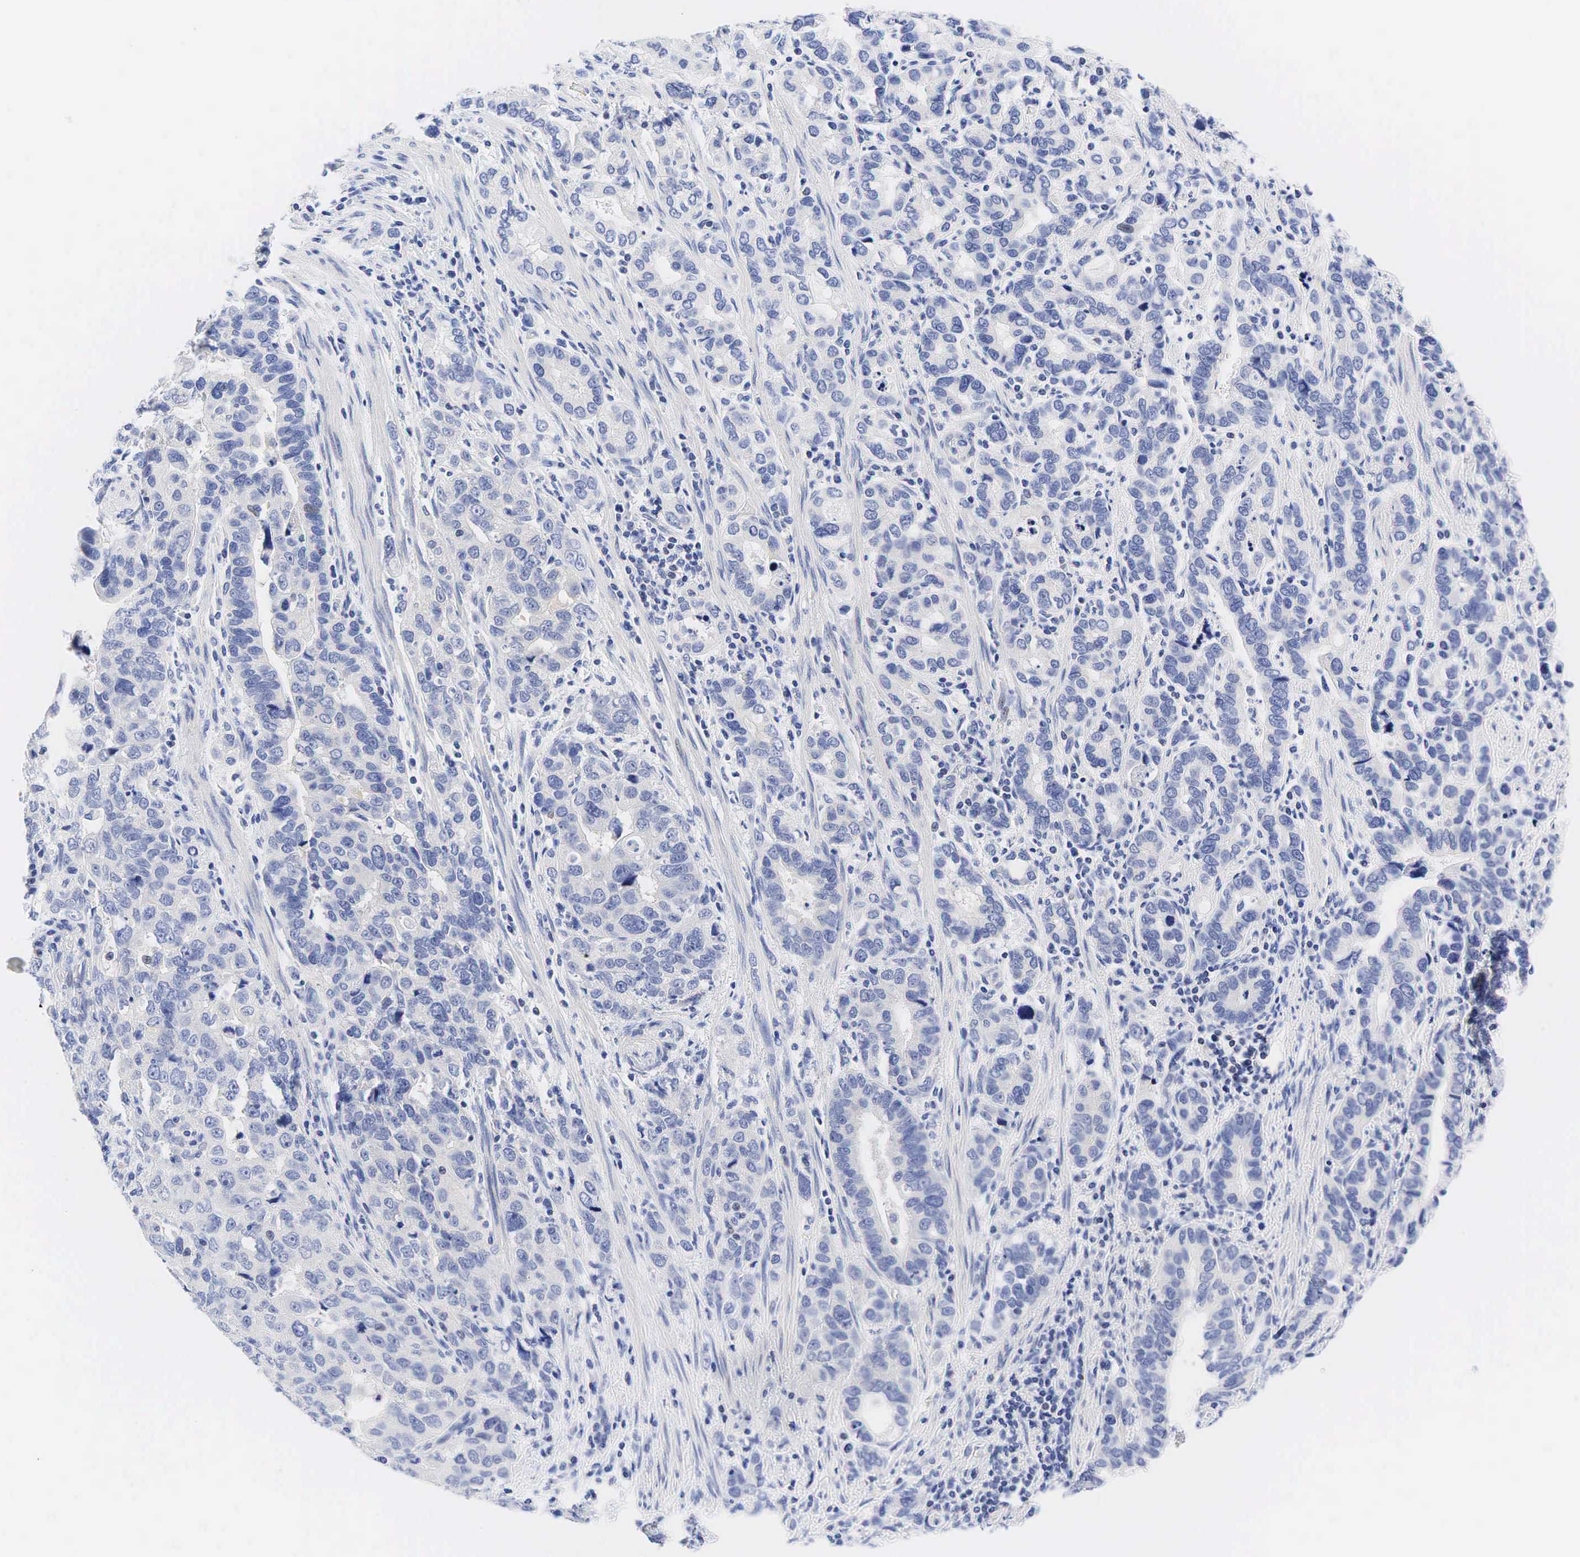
{"staining": {"intensity": "negative", "quantity": "none", "location": "none"}, "tissue": "stomach cancer", "cell_type": "Tumor cells", "image_type": "cancer", "snomed": [{"axis": "morphology", "description": "Adenocarcinoma, NOS"}, {"axis": "topography", "description": "Stomach, upper"}], "caption": "Image shows no protein positivity in tumor cells of stomach cancer tissue.", "gene": "AR", "patient": {"sex": "male", "age": 76}}